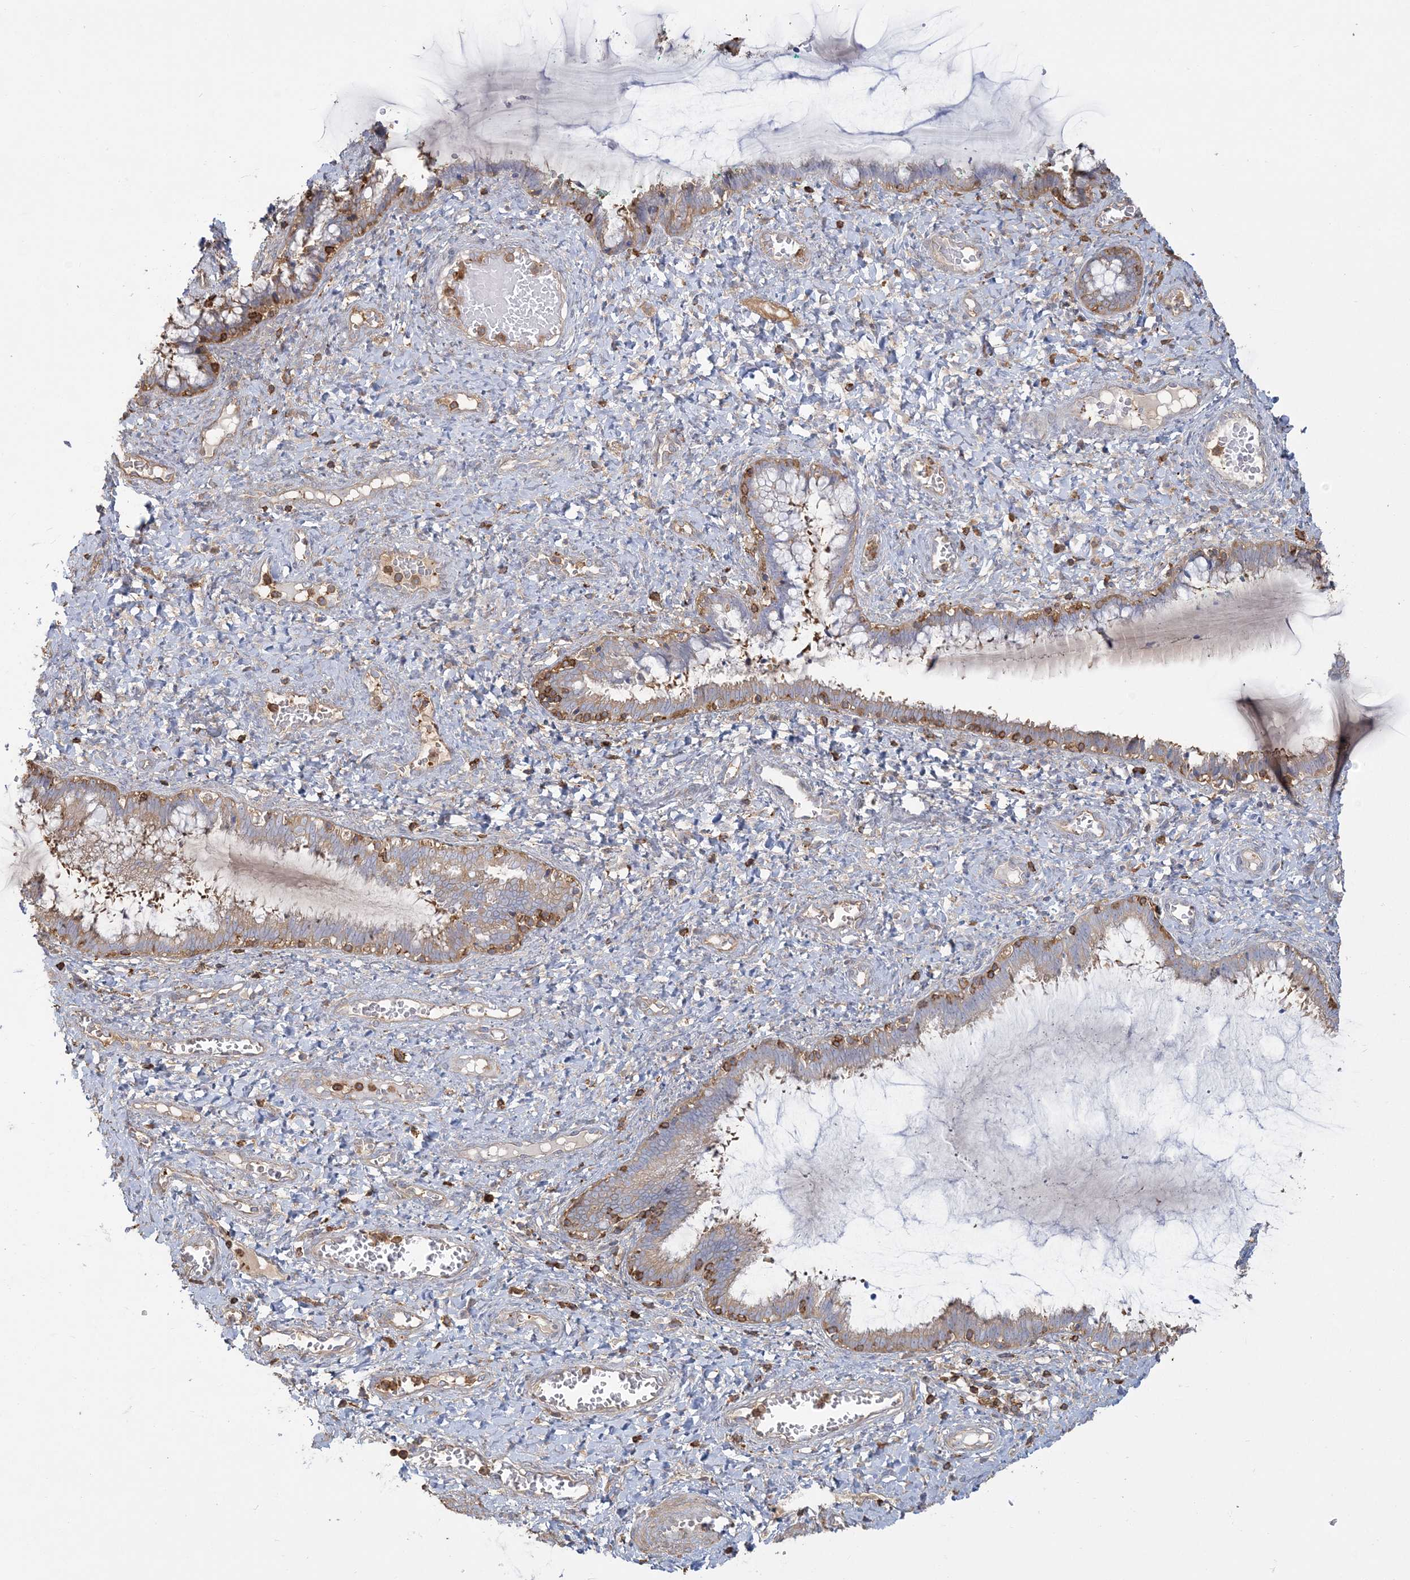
{"staining": {"intensity": "moderate", "quantity": "<25%", "location": "cytoplasmic/membranous"}, "tissue": "cervix", "cell_type": "Glandular cells", "image_type": "normal", "snomed": [{"axis": "morphology", "description": "Normal tissue, NOS"}, {"axis": "morphology", "description": "Adenocarcinoma, NOS"}, {"axis": "topography", "description": "Cervix"}], "caption": "Immunohistochemistry (IHC) photomicrograph of unremarkable cervix: cervix stained using immunohistochemistry reveals low levels of moderate protein expression localized specifically in the cytoplasmic/membranous of glandular cells, appearing as a cytoplasmic/membranous brown color.", "gene": "ANKS1A", "patient": {"sex": "female", "age": 29}}